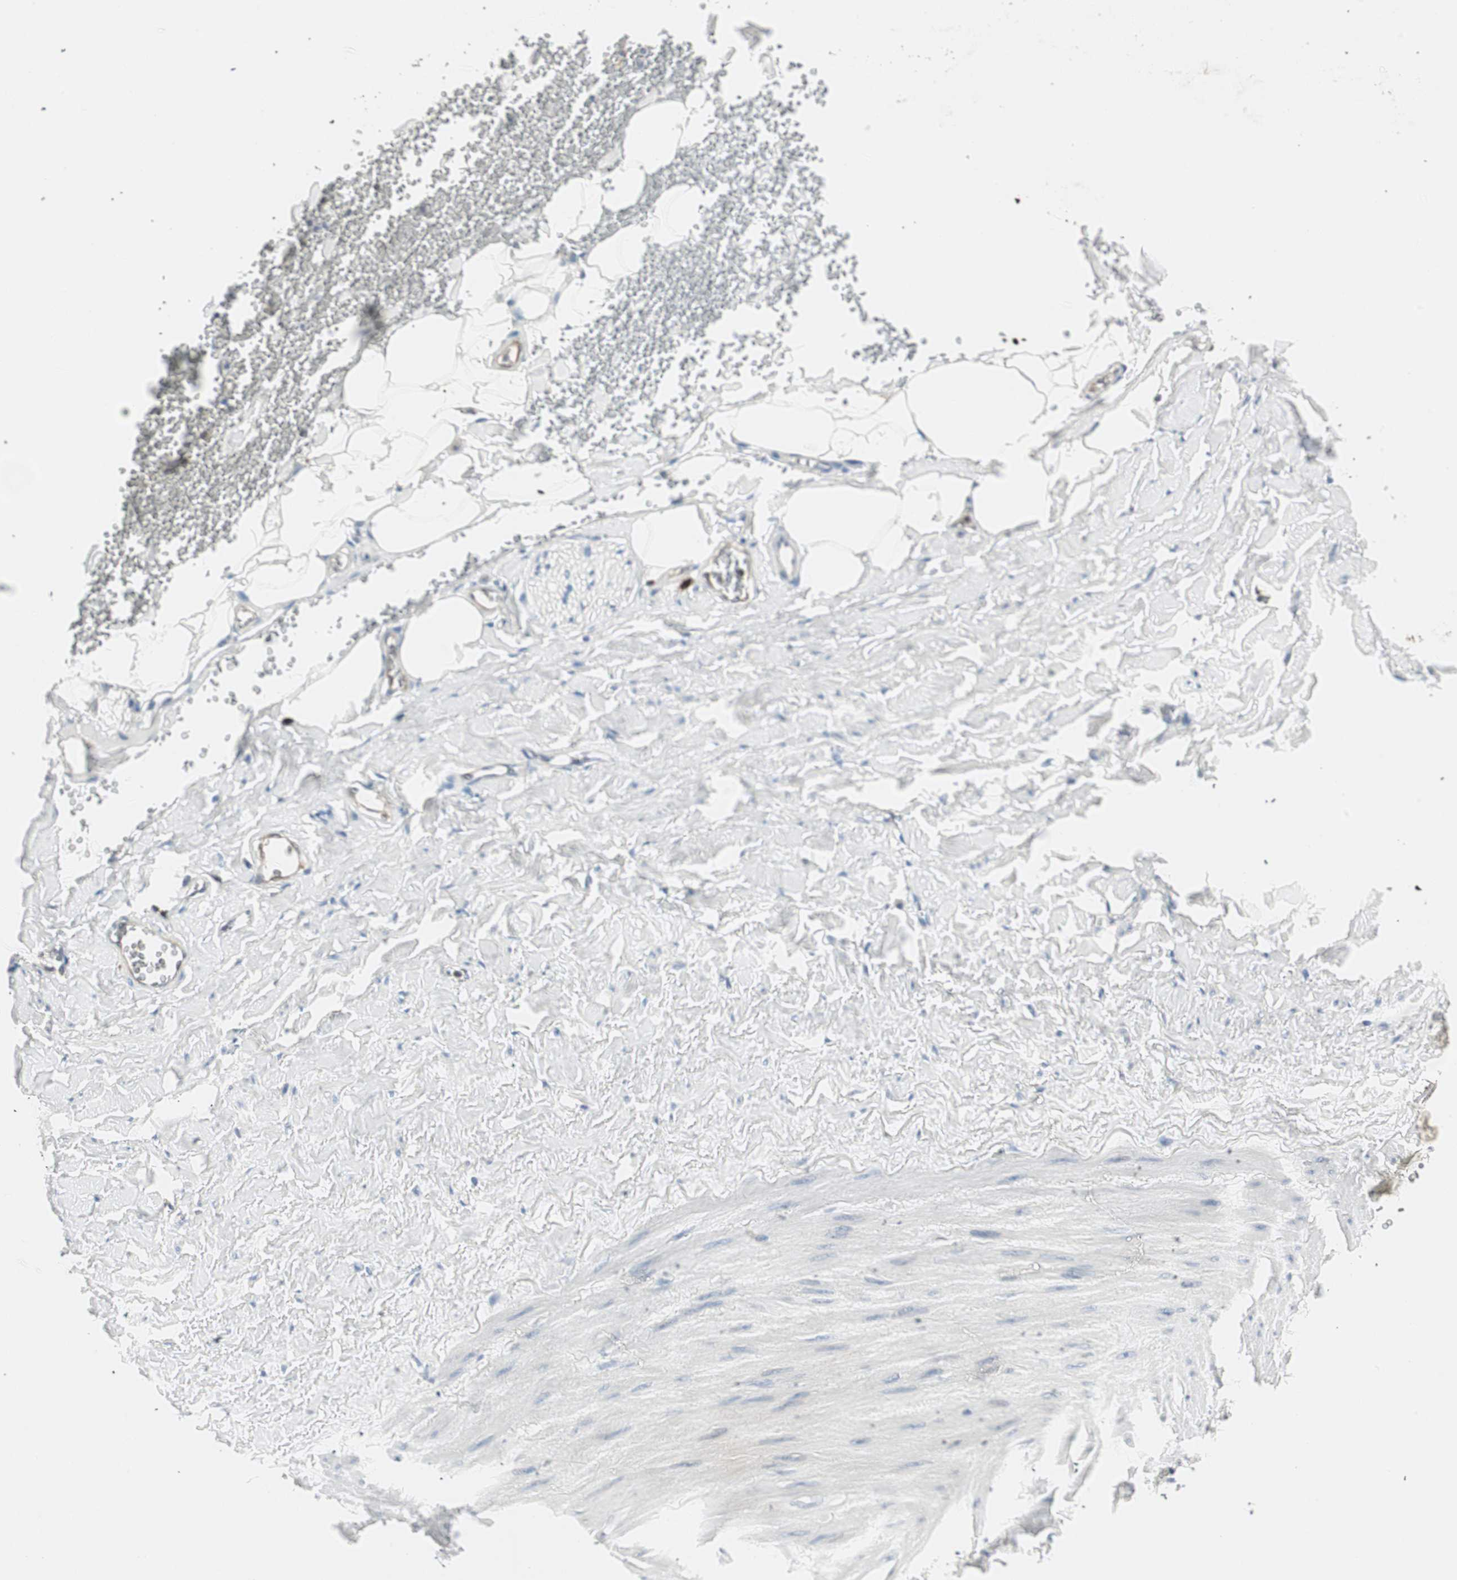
{"staining": {"intensity": "negative", "quantity": "none", "location": "none"}, "tissue": "adipose tissue", "cell_type": "Adipocytes", "image_type": "normal", "snomed": [{"axis": "morphology", "description": "Normal tissue, NOS"}, {"axis": "topography", "description": "Adipose tissue"}, {"axis": "topography", "description": "Peripheral nerve tissue"}], "caption": "This is an immunohistochemistry image of benign human adipose tissue. There is no expression in adipocytes.", "gene": "COTL1", "patient": {"sex": "male", "age": 52}}